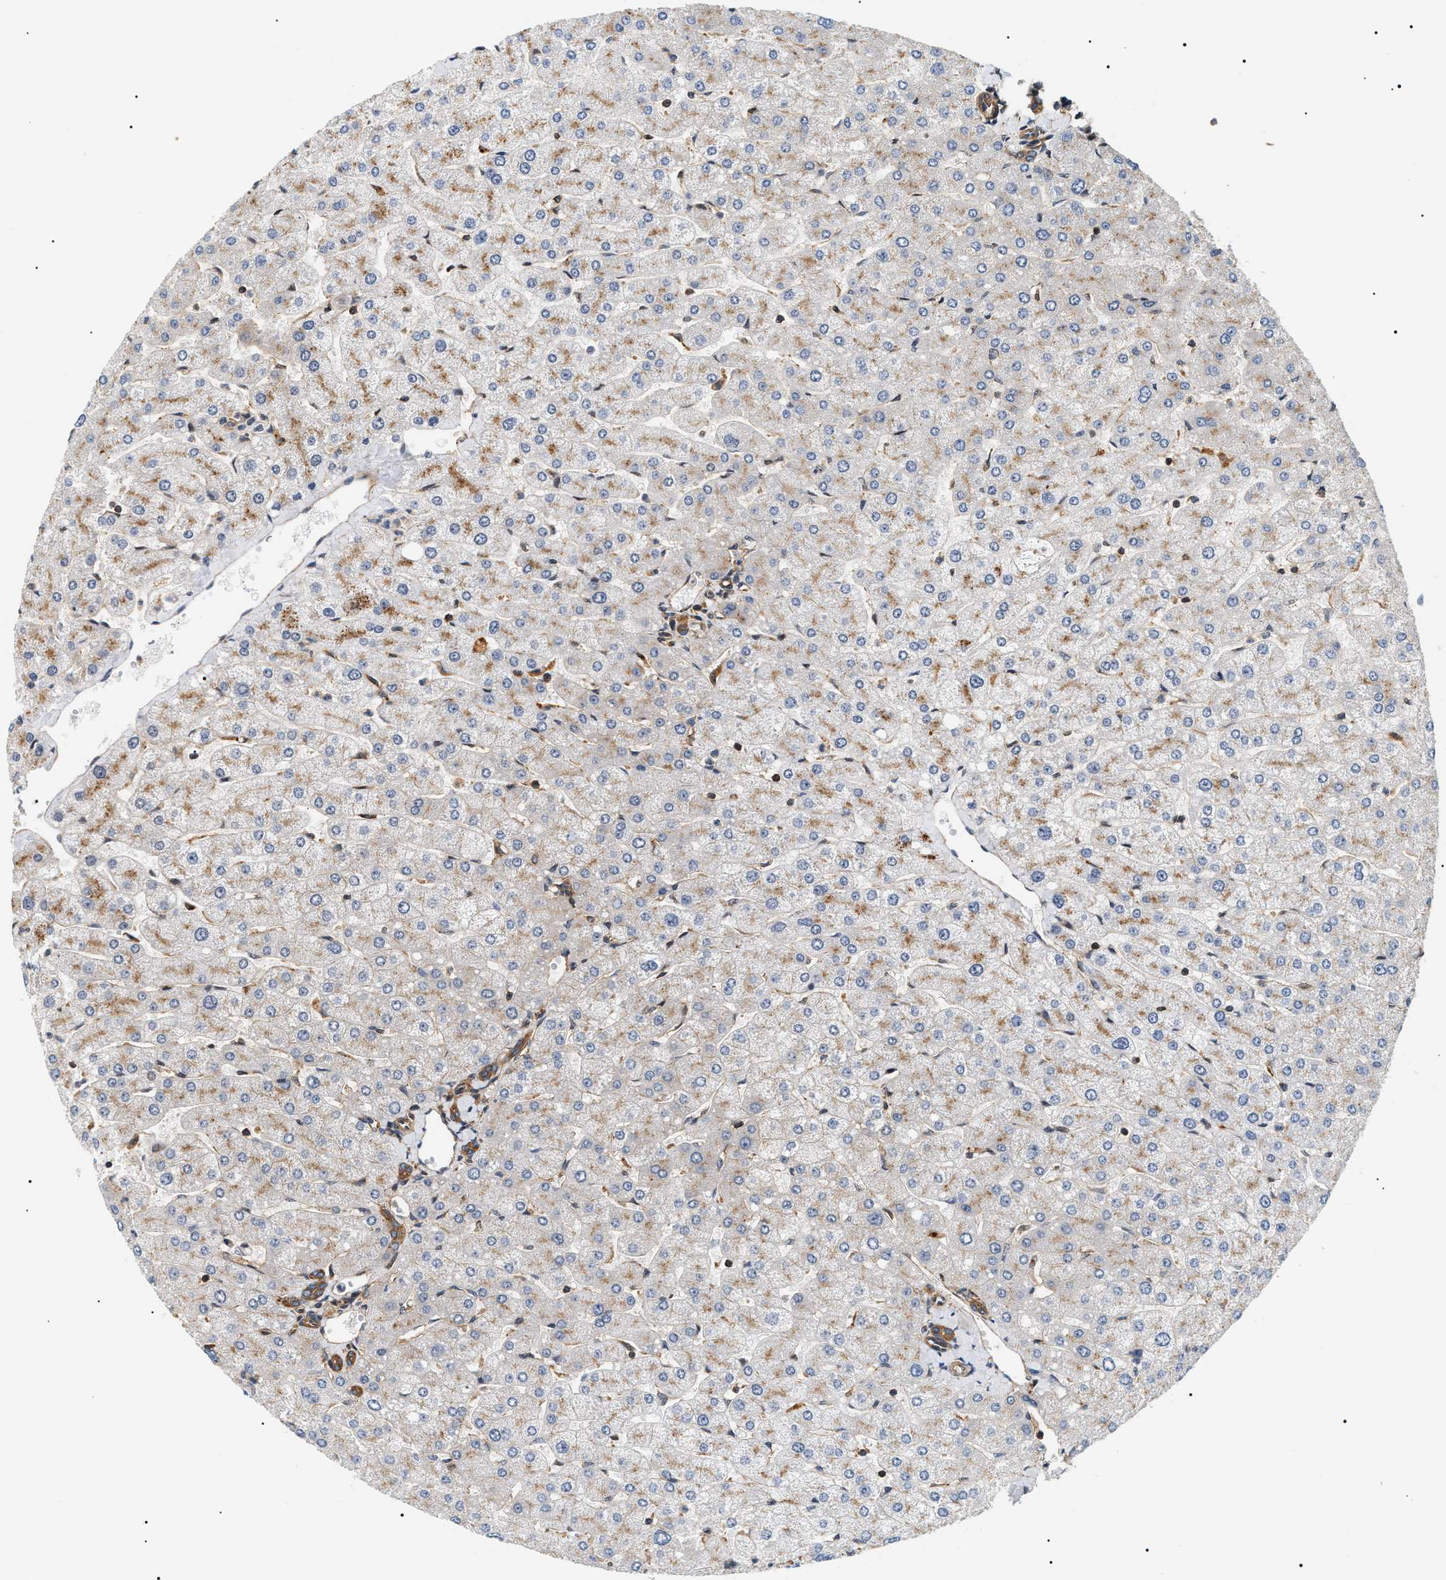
{"staining": {"intensity": "moderate", "quantity": ">75%", "location": "cytoplasmic/membranous"}, "tissue": "liver", "cell_type": "Cholangiocytes", "image_type": "normal", "snomed": [{"axis": "morphology", "description": "Normal tissue, NOS"}, {"axis": "topography", "description": "Liver"}], "caption": "Moderate cytoplasmic/membranous positivity is seen in approximately >75% of cholangiocytes in normal liver.", "gene": "SH3GLB2", "patient": {"sex": "male", "age": 55}}